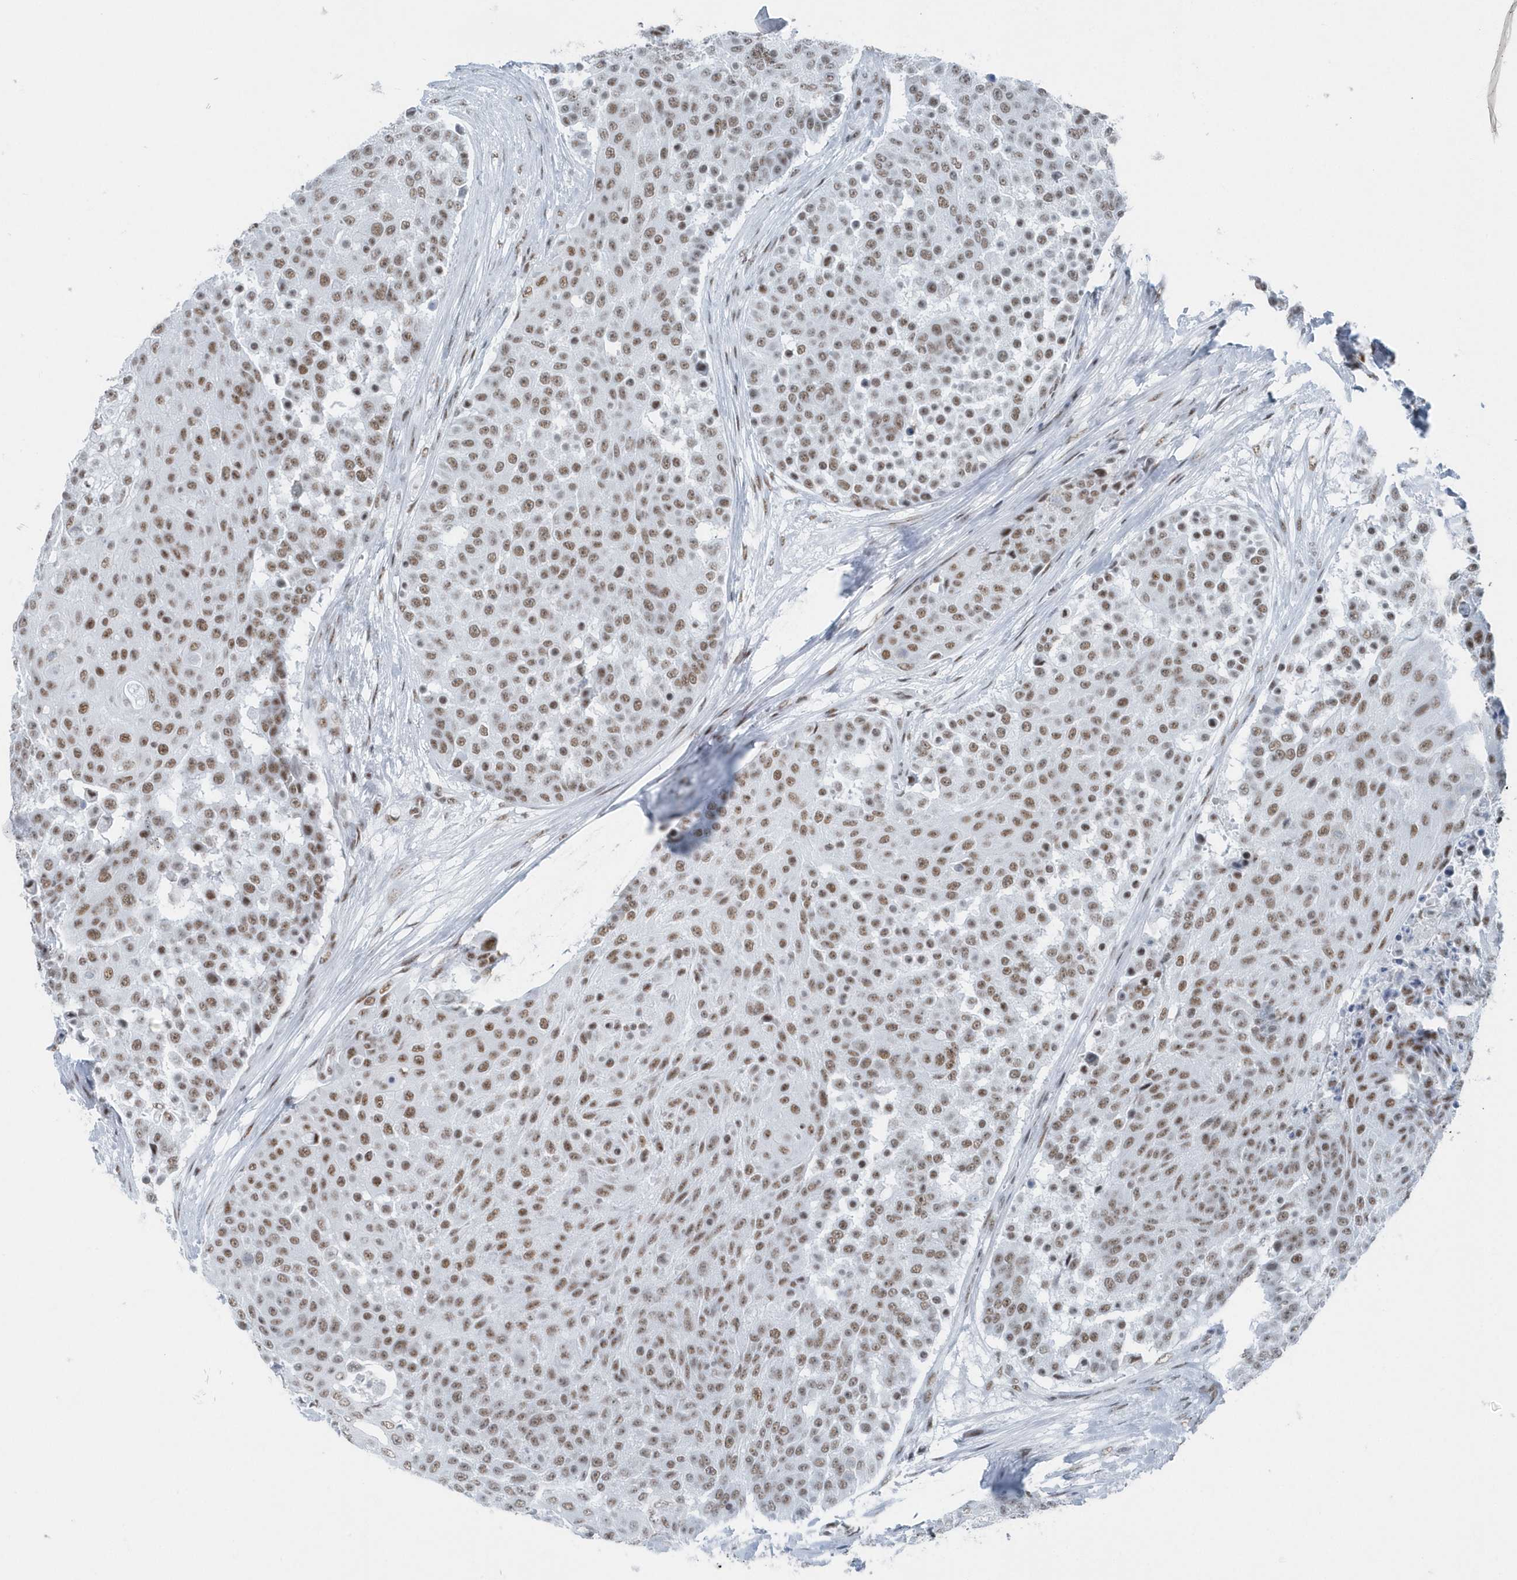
{"staining": {"intensity": "moderate", "quantity": ">75%", "location": "nuclear"}, "tissue": "urothelial cancer", "cell_type": "Tumor cells", "image_type": "cancer", "snomed": [{"axis": "morphology", "description": "Urothelial carcinoma, High grade"}, {"axis": "topography", "description": "Urinary bladder"}], "caption": "Moderate nuclear positivity for a protein is seen in about >75% of tumor cells of high-grade urothelial carcinoma using immunohistochemistry (IHC).", "gene": "FIP1L1", "patient": {"sex": "female", "age": 63}}